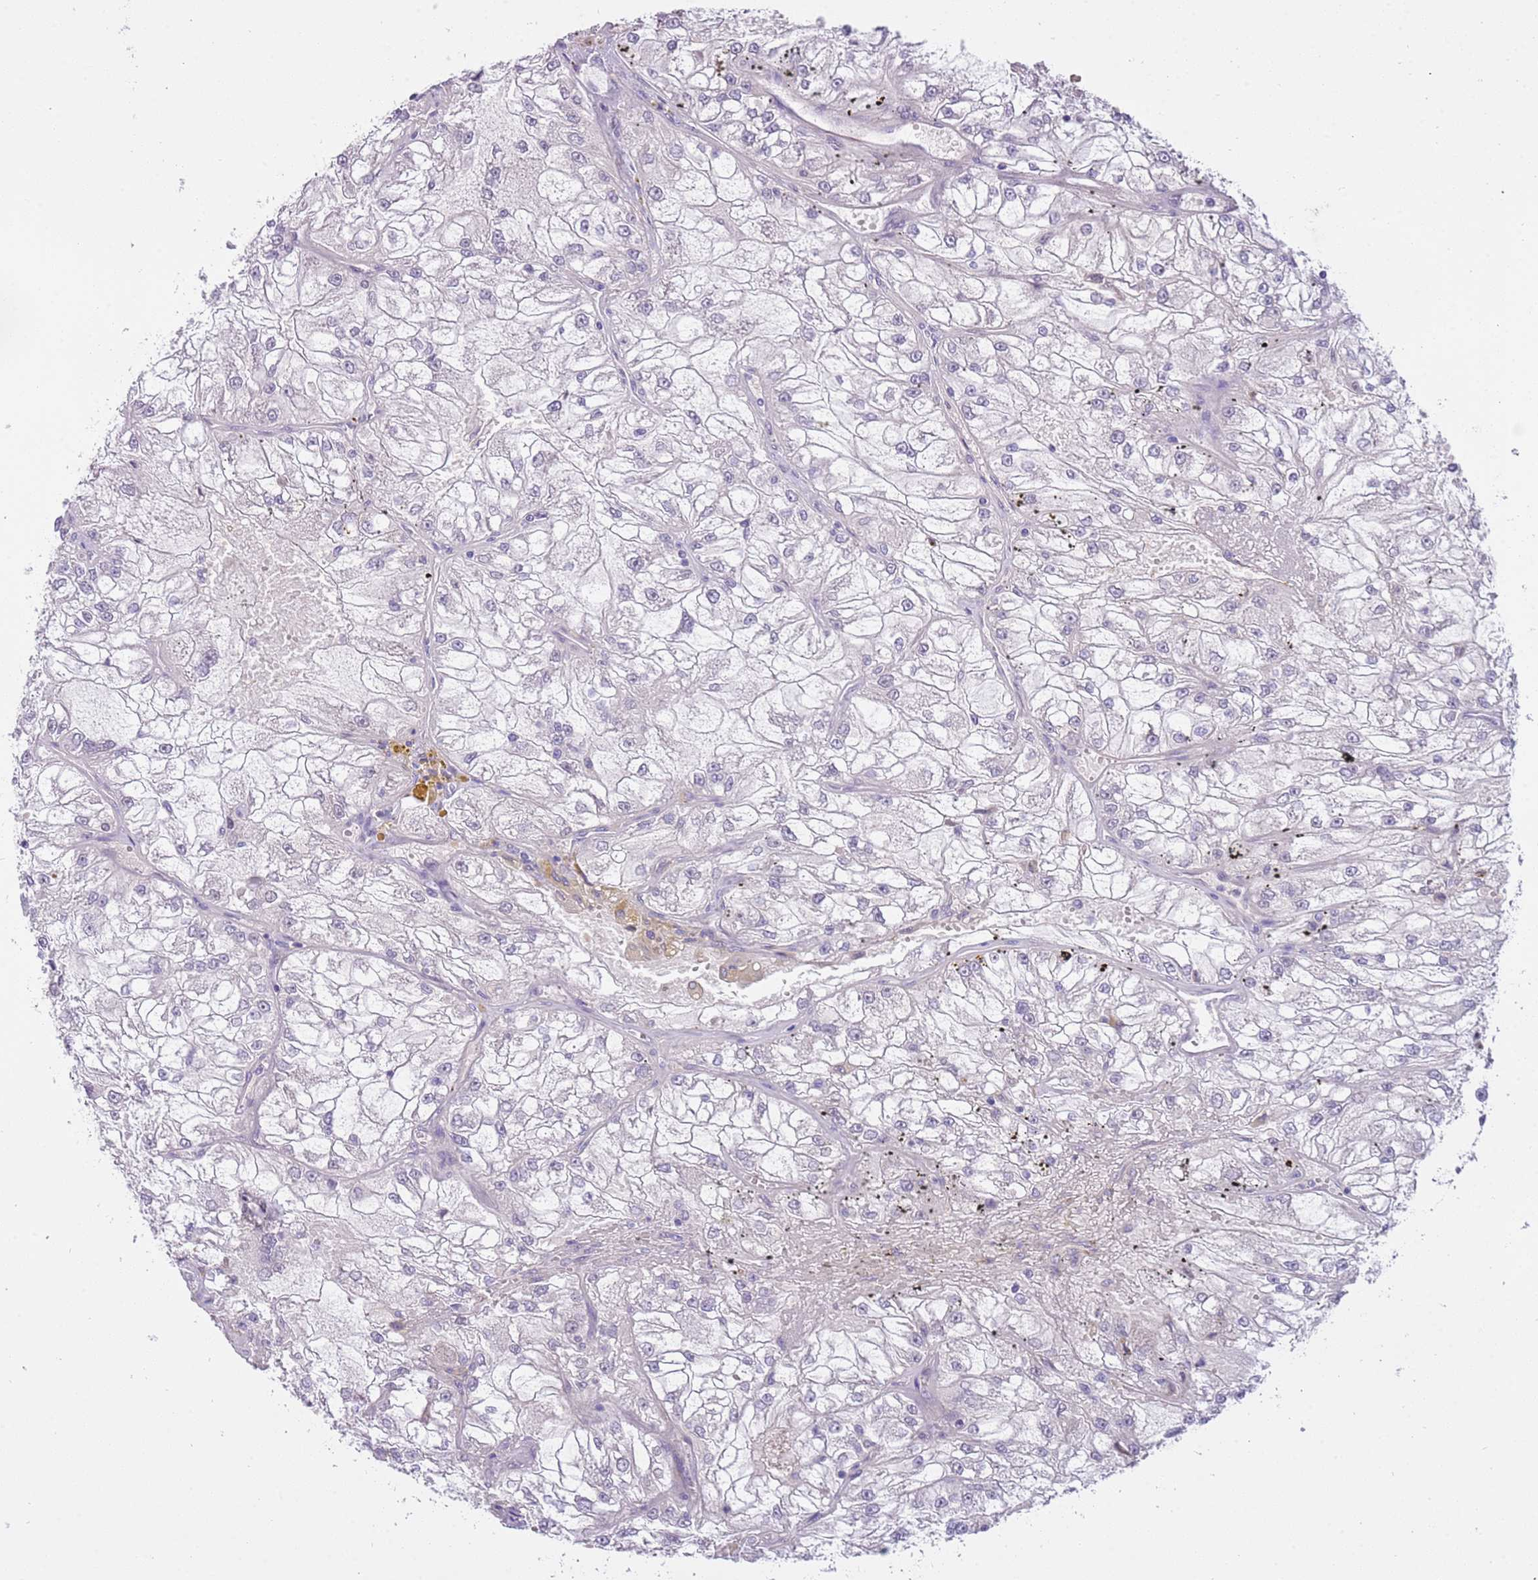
{"staining": {"intensity": "negative", "quantity": "none", "location": "none"}, "tissue": "renal cancer", "cell_type": "Tumor cells", "image_type": "cancer", "snomed": [{"axis": "morphology", "description": "Adenocarcinoma, NOS"}, {"axis": "topography", "description": "Kidney"}], "caption": "This is an immunohistochemistry histopathology image of renal cancer. There is no expression in tumor cells.", "gene": "MAGEF1", "patient": {"sex": "female", "age": 72}}